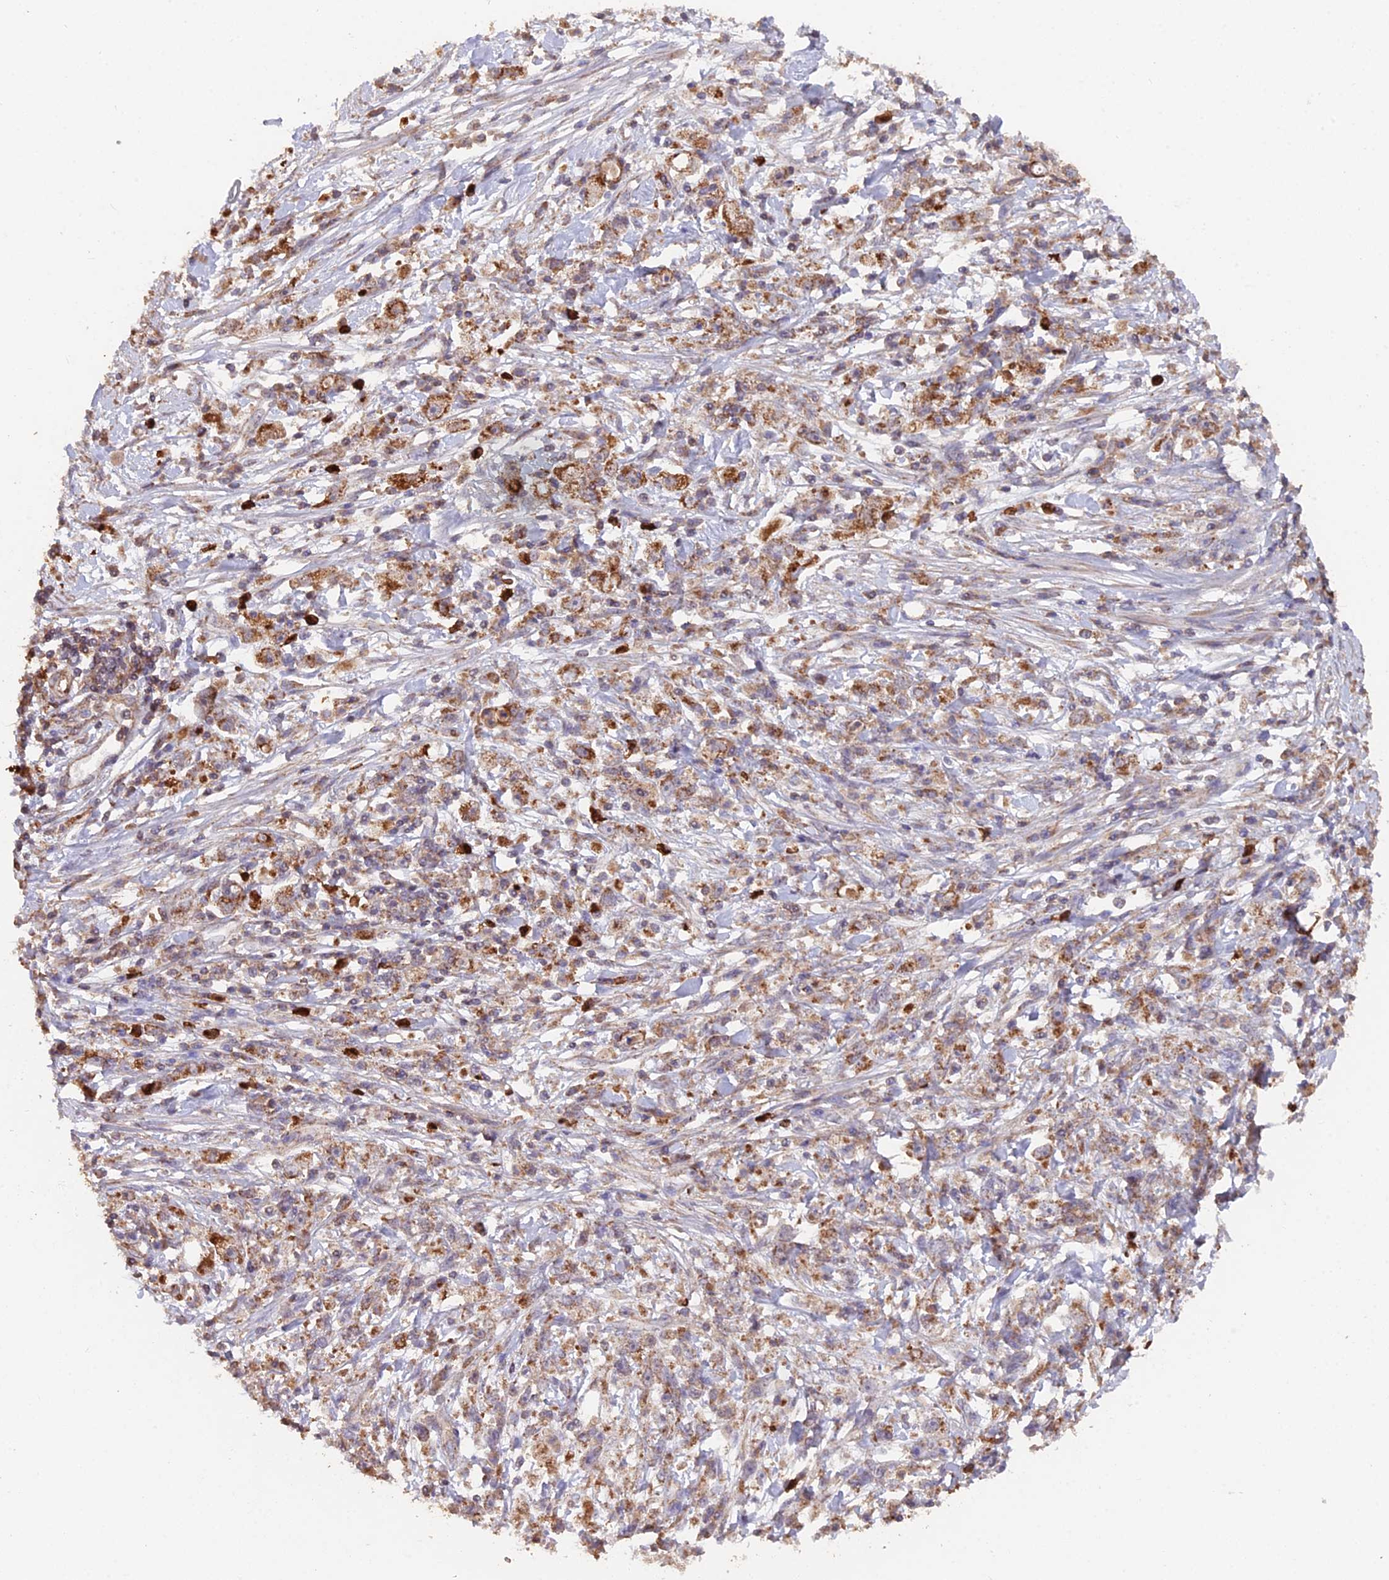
{"staining": {"intensity": "moderate", "quantity": "25%-75%", "location": "cytoplasmic/membranous"}, "tissue": "stomach cancer", "cell_type": "Tumor cells", "image_type": "cancer", "snomed": [{"axis": "morphology", "description": "Adenocarcinoma, NOS"}, {"axis": "topography", "description": "Stomach"}], "caption": "About 25%-75% of tumor cells in stomach cancer (adenocarcinoma) demonstrate moderate cytoplasmic/membranous protein positivity as visualized by brown immunohistochemical staining.", "gene": "IFT22", "patient": {"sex": "female", "age": 59}}